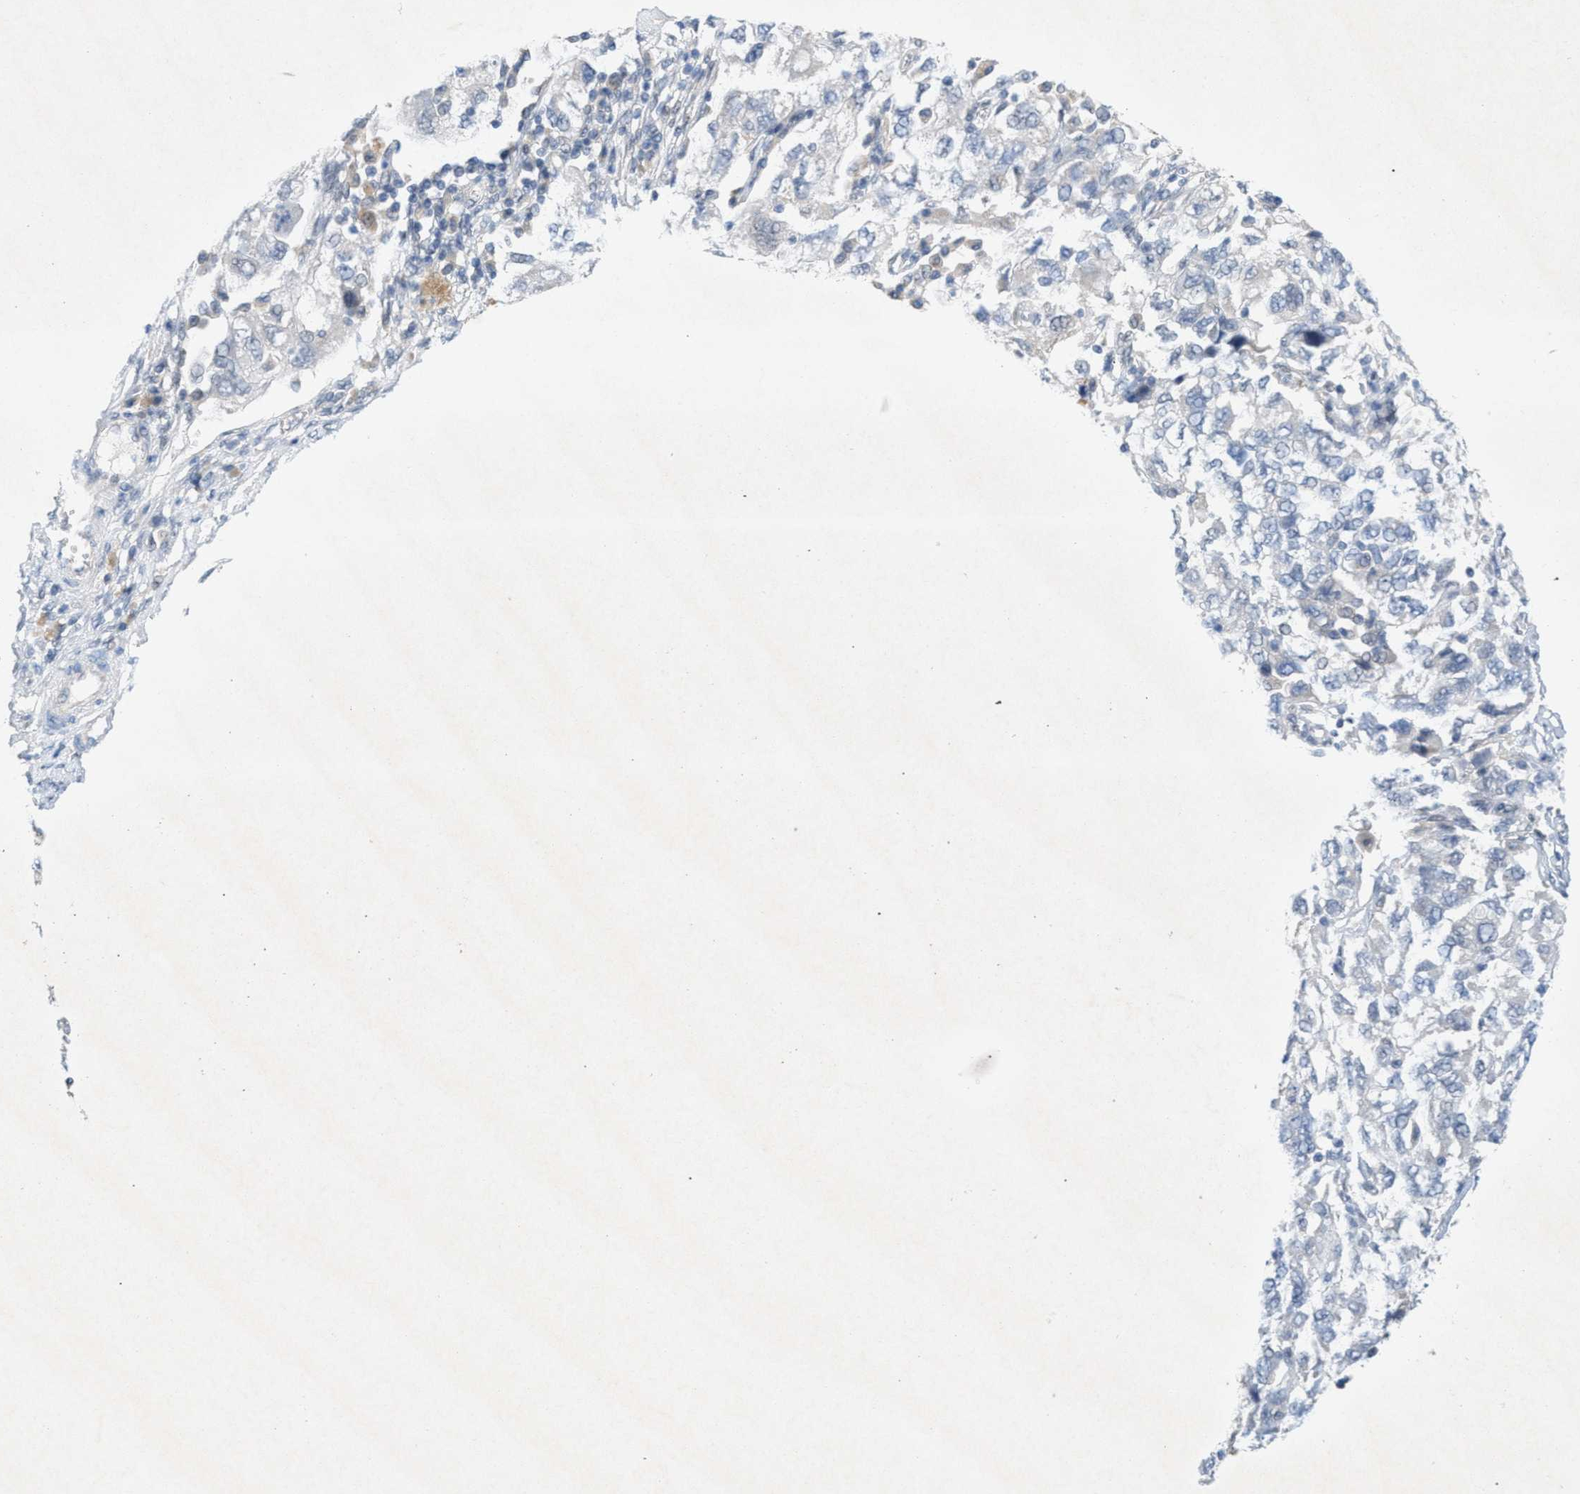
{"staining": {"intensity": "negative", "quantity": "none", "location": "none"}, "tissue": "ovarian cancer", "cell_type": "Tumor cells", "image_type": "cancer", "snomed": [{"axis": "morphology", "description": "Carcinoma, NOS"}, {"axis": "morphology", "description": "Cystadenocarcinoma, serous, NOS"}, {"axis": "topography", "description": "Ovary"}], "caption": "Immunohistochemistry of human ovarian cancer demonstrates no staining in tumor cells.", "gene": "WIPI2", "patient": {"sex": "female", "age": 69}}